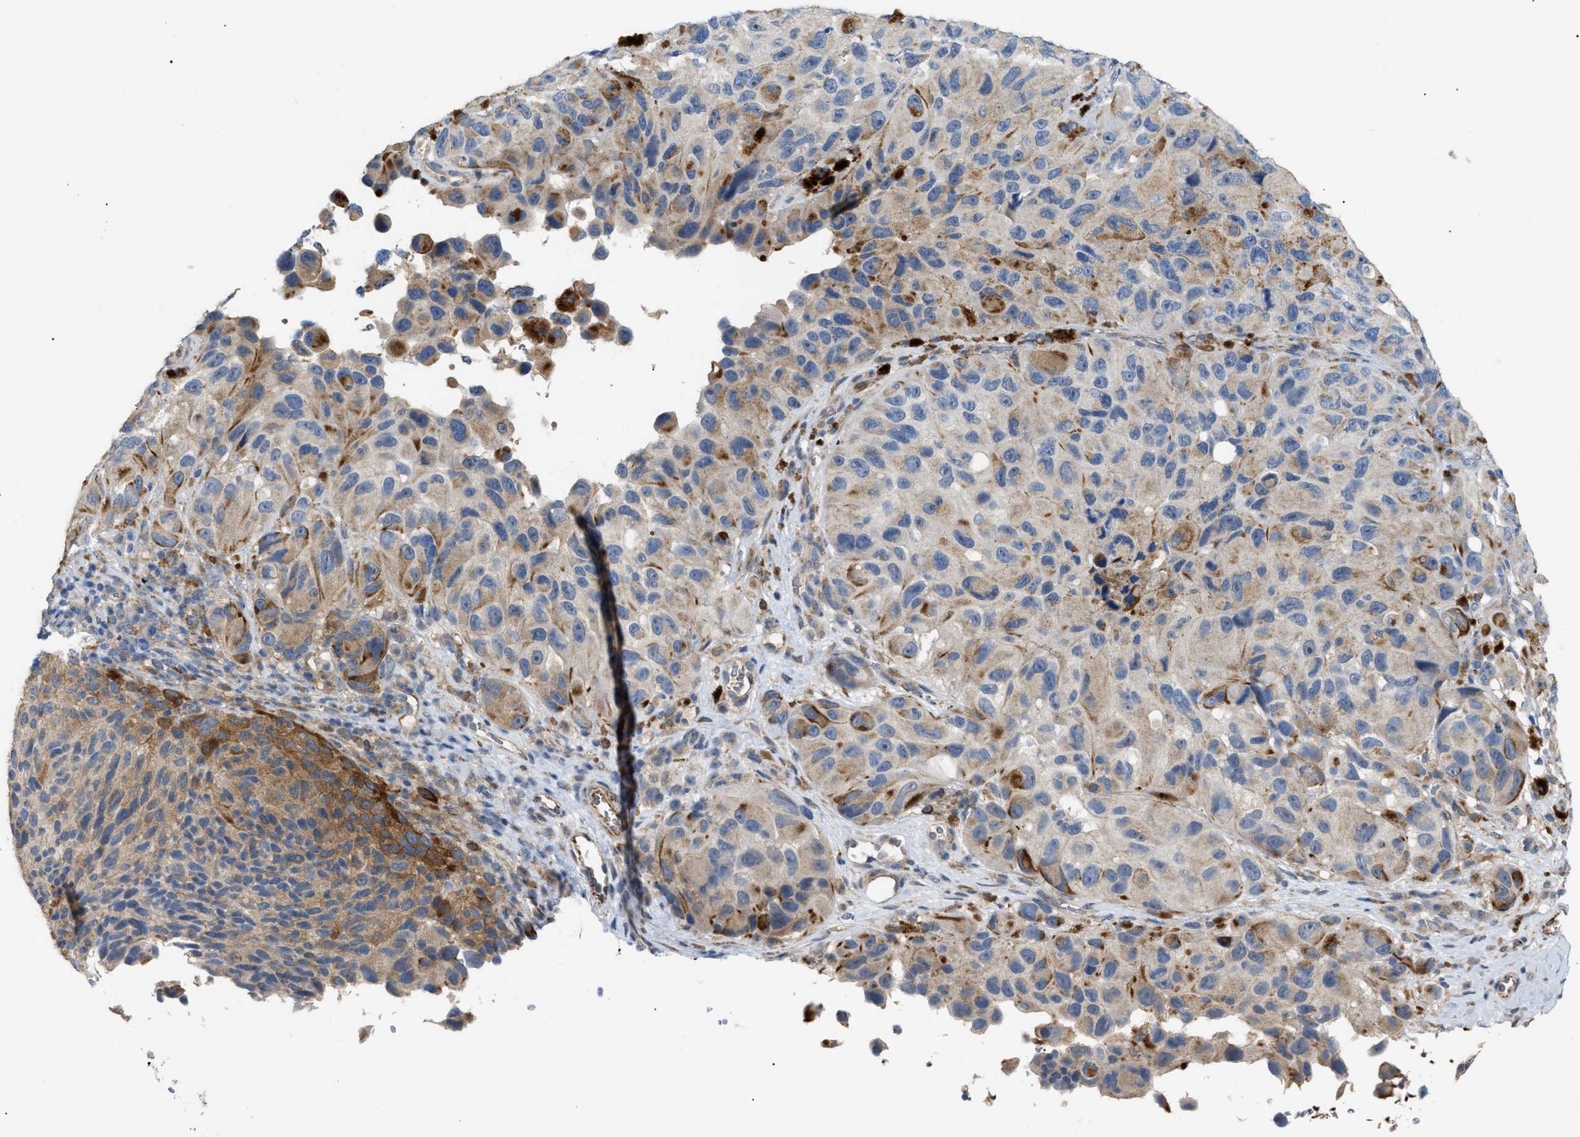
{"staining": {"intensity": "moderate", "quantity": "<25%", "location": "cytoplasmic/membranous"}, "tissue": "melanoma", "cell_type": "Tumor cells", "image_type": "cancer", "snomed": [{"axis": "morphology", "description": "Malignant melanoma, NOS"}, {"axis": "topography", "description": "Skin"}], "caption": "Protein analysis of melanoma tissue shows moderate cytoplasmic/membranous staining in about <25% of tumor cells.", "gene": "DHX58", "patient": {"sex": "female", "age": 73}}